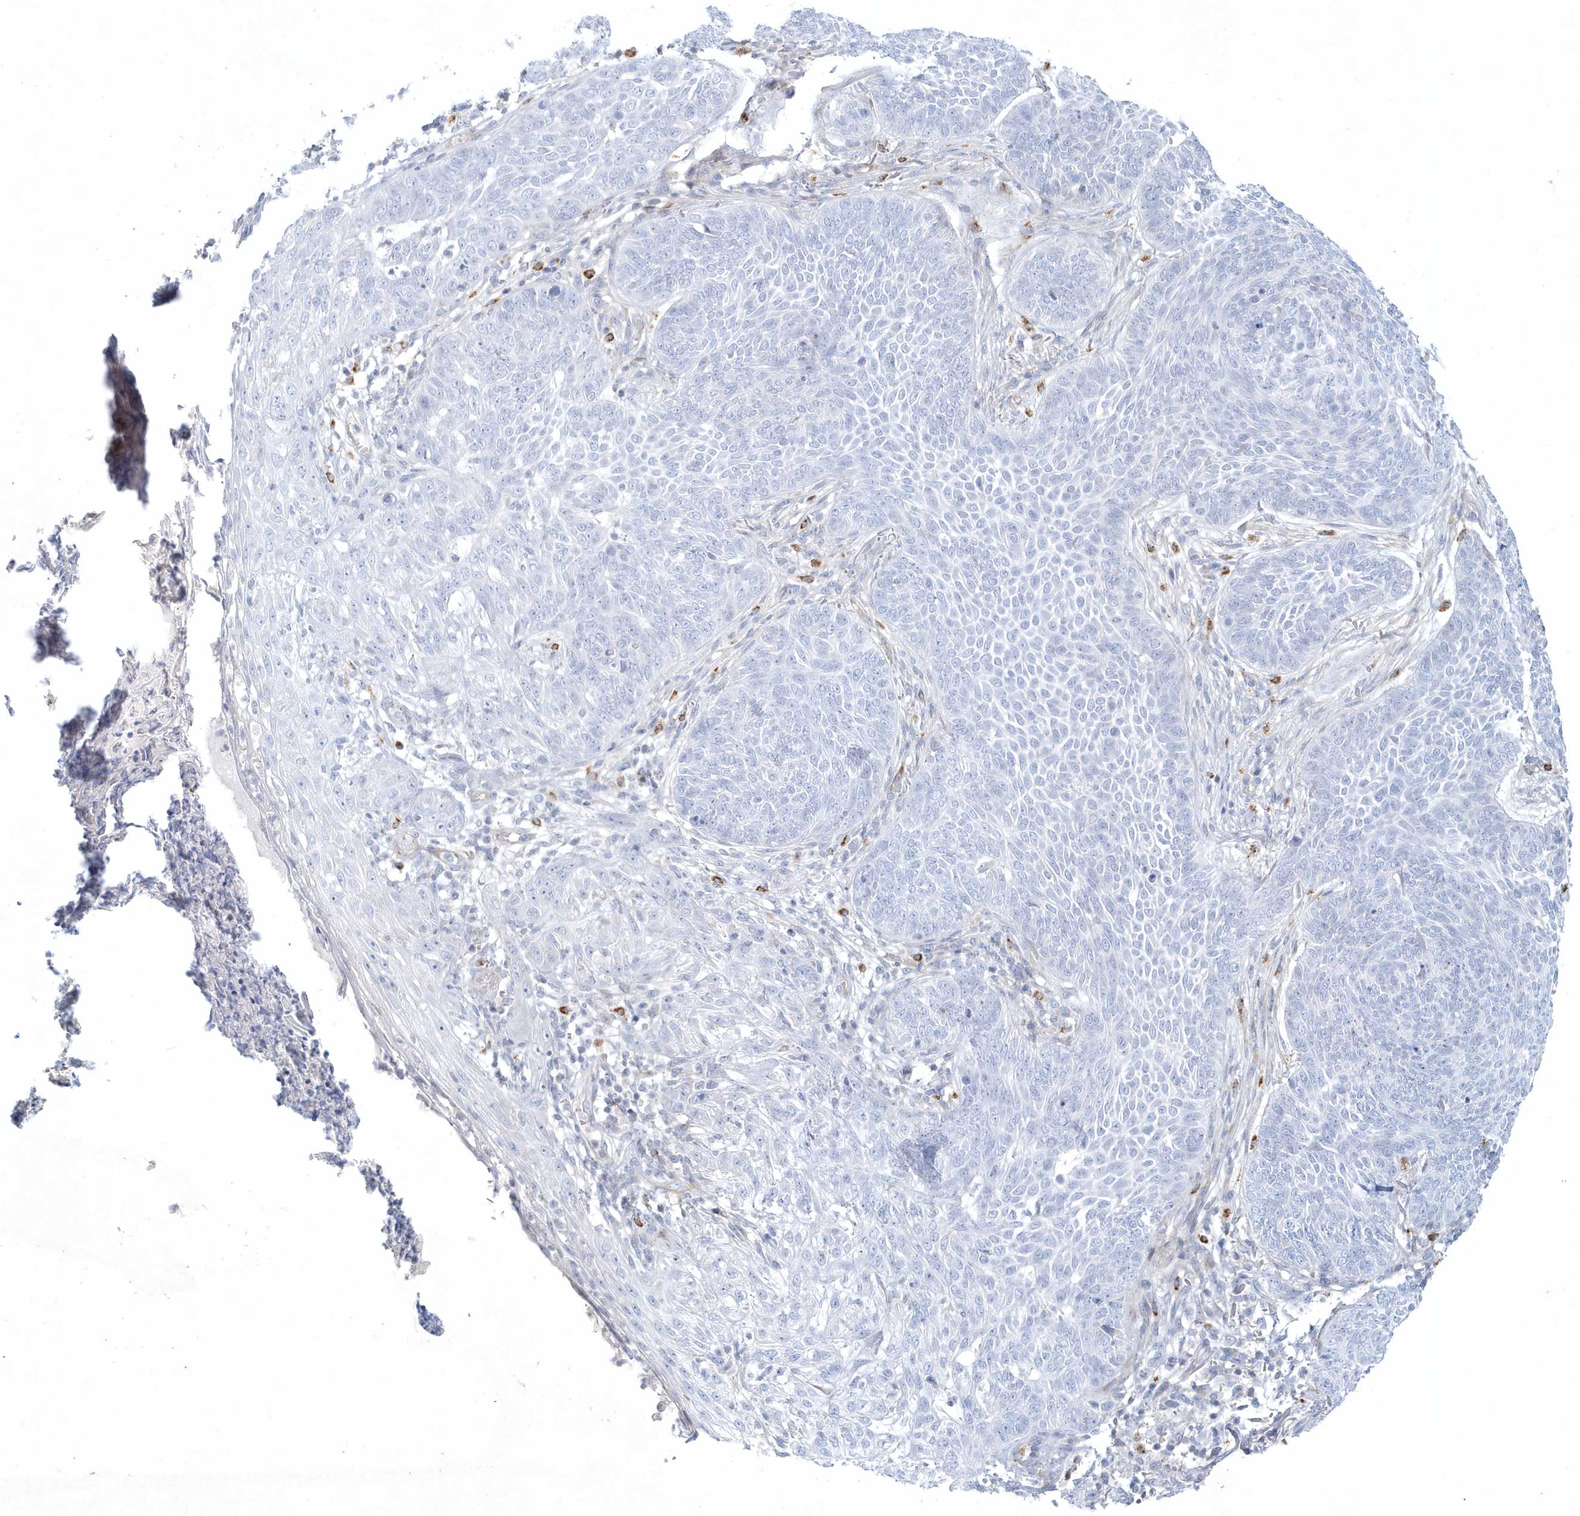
{"staining": {"intensity": "negative", "quantity": "none", "location": "none"}, "tissue": "skin cancer", "cell_type": "Tumor cells", "image_type": "cancer", "snomed": [{"axis": "morphology", "description": "Basal cell carcinoma"}, {"axis": "topography", "description": "Skin"}], "caption": "Immunohistochemical staining of human skin basal cell carcinoma shows no significant positivity in tumor cells.", "gene": "DNAH1", "patient": {"sex": "male", "age": 85}}